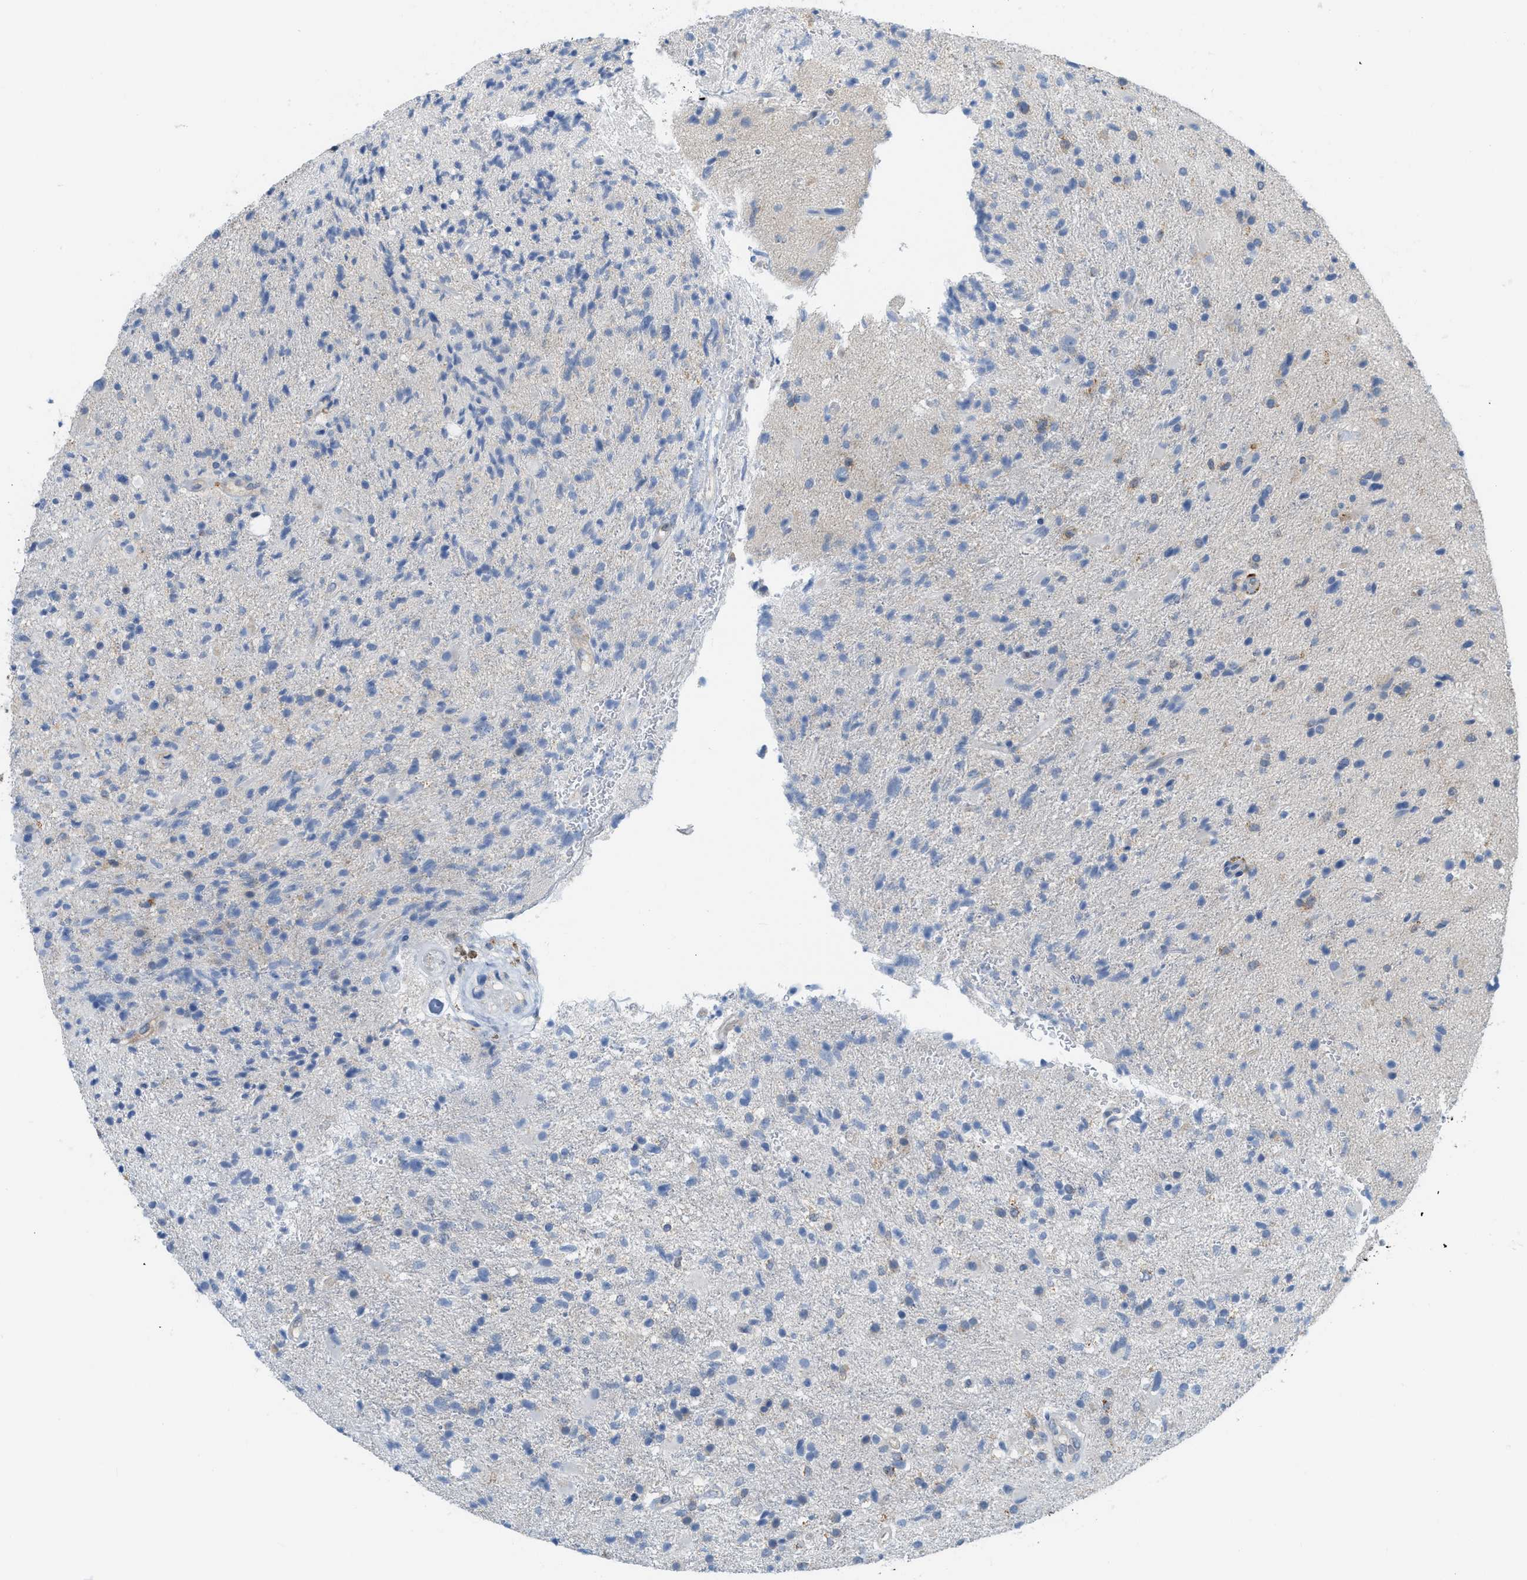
{"staining": {"intensity": "negative", "quantity": "none", "location": "none"}, "tissue": "glioma", "cell_type": "Tumor cells", "image_type": "cancer", "snomed": [{"axis": "morphology", "description": "Glioma, malignant, High grade"}, {"axis": "topography", "description": "Brain"}], "caption": "The micrograph demonstrates no staining of tumor cells in glioma. (DAB (3,3'-diaminobenzidine) IHC, high magnification).", "gene": "CSTB", "patient": {"sex": "male", "age": 72}}